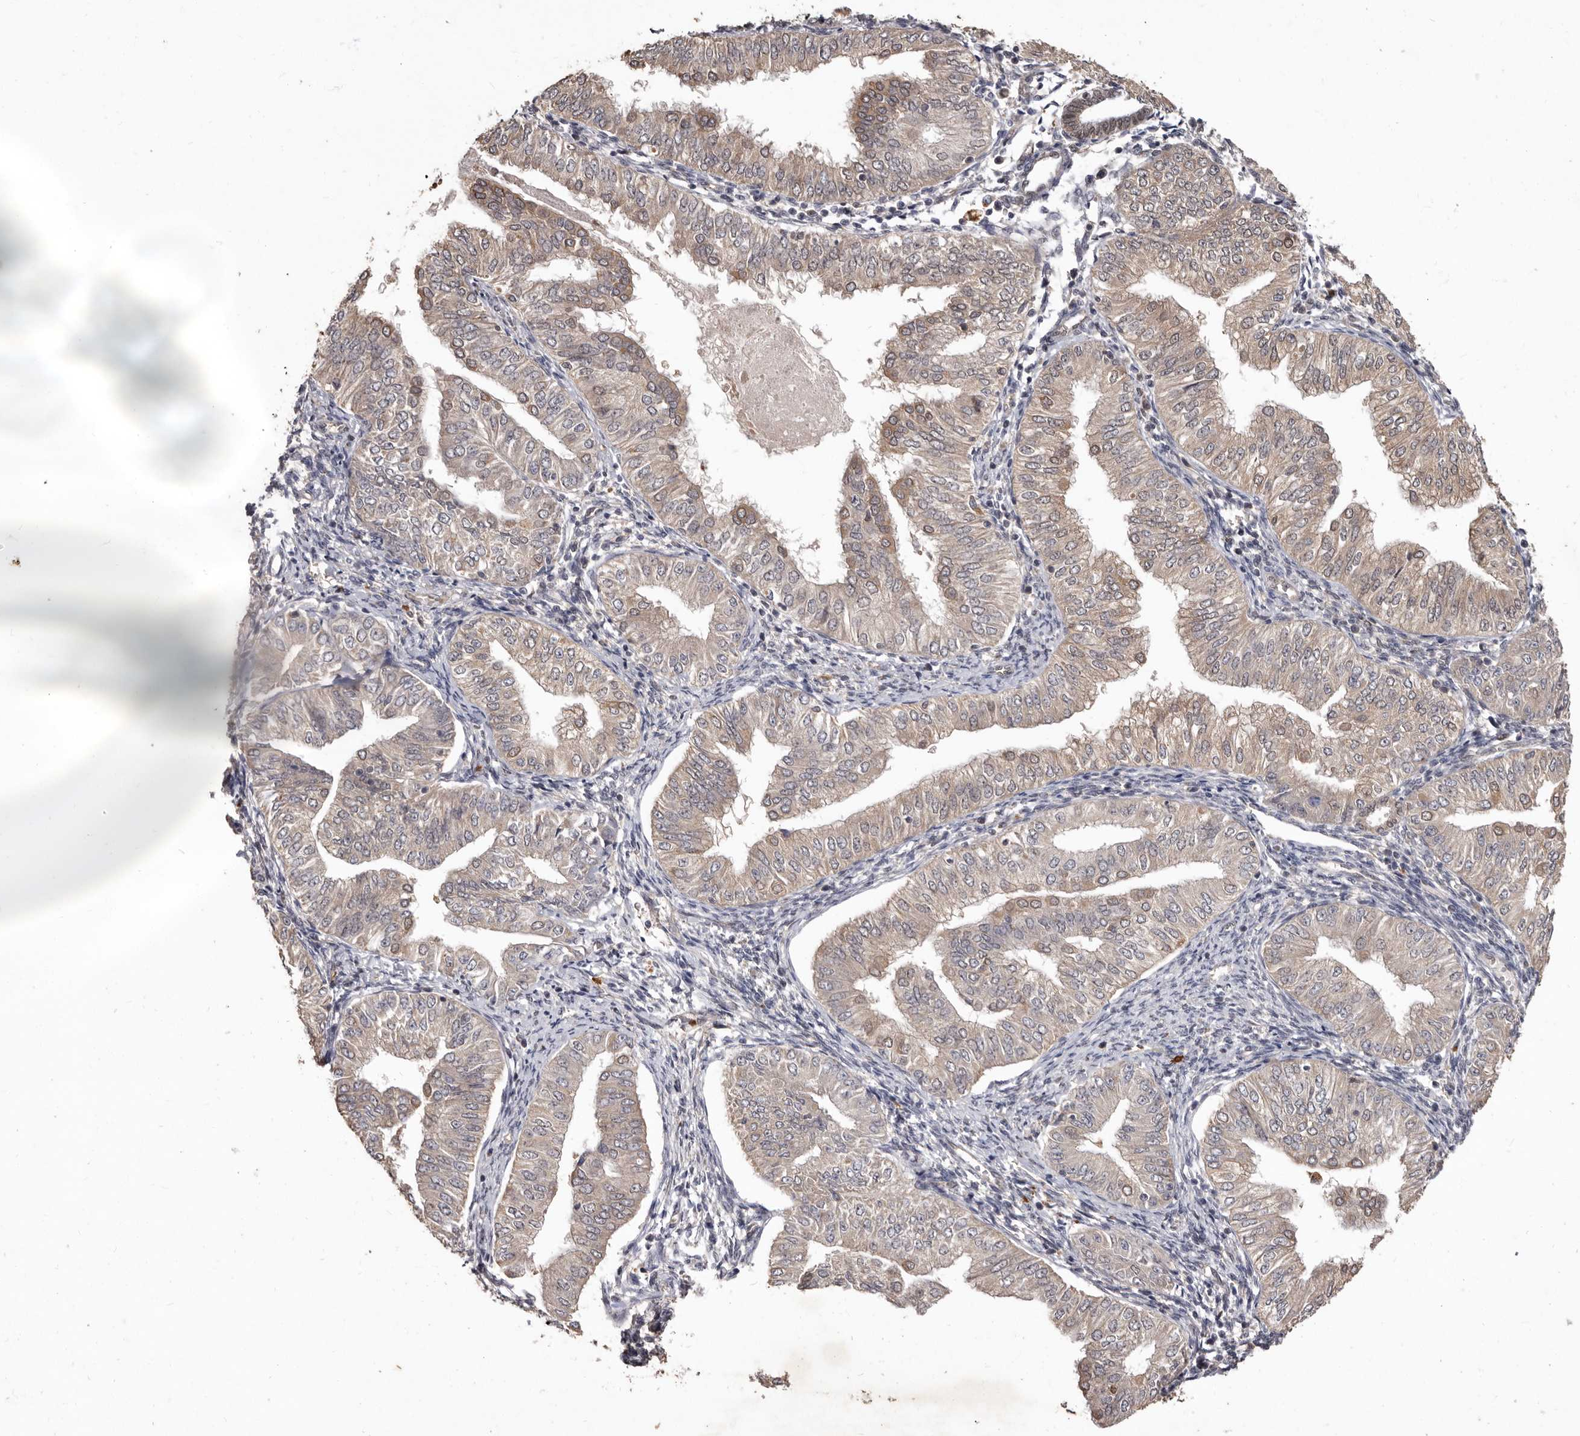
{"staining": {"intensity": "weak", "quantity": "25%-75%", "location": "cytoplasmic/membranous"}, "tissue": "endometrial cancer", "cell_type": "Tumor cells", "image_type": "cancer", "snomed": [{"axis": "morphology", "description": "Normal tissue, NOS"}, {"axis": "morphology", "description": "Adenocarcinoma, NOS"}, {"axis": "topography", "description": "Endometrium"}], "caption": "Immunohistochemical staining of human adenocarcinoma (endometrial) demonstrates low levels of weak cytoplasmic/membranous positivity in about 25%-75% of tumor cells. (IHC, brightfield microscopy, high magnification).", "gene": "ACLY", "patient": {"sex": "female", "age": 53}}